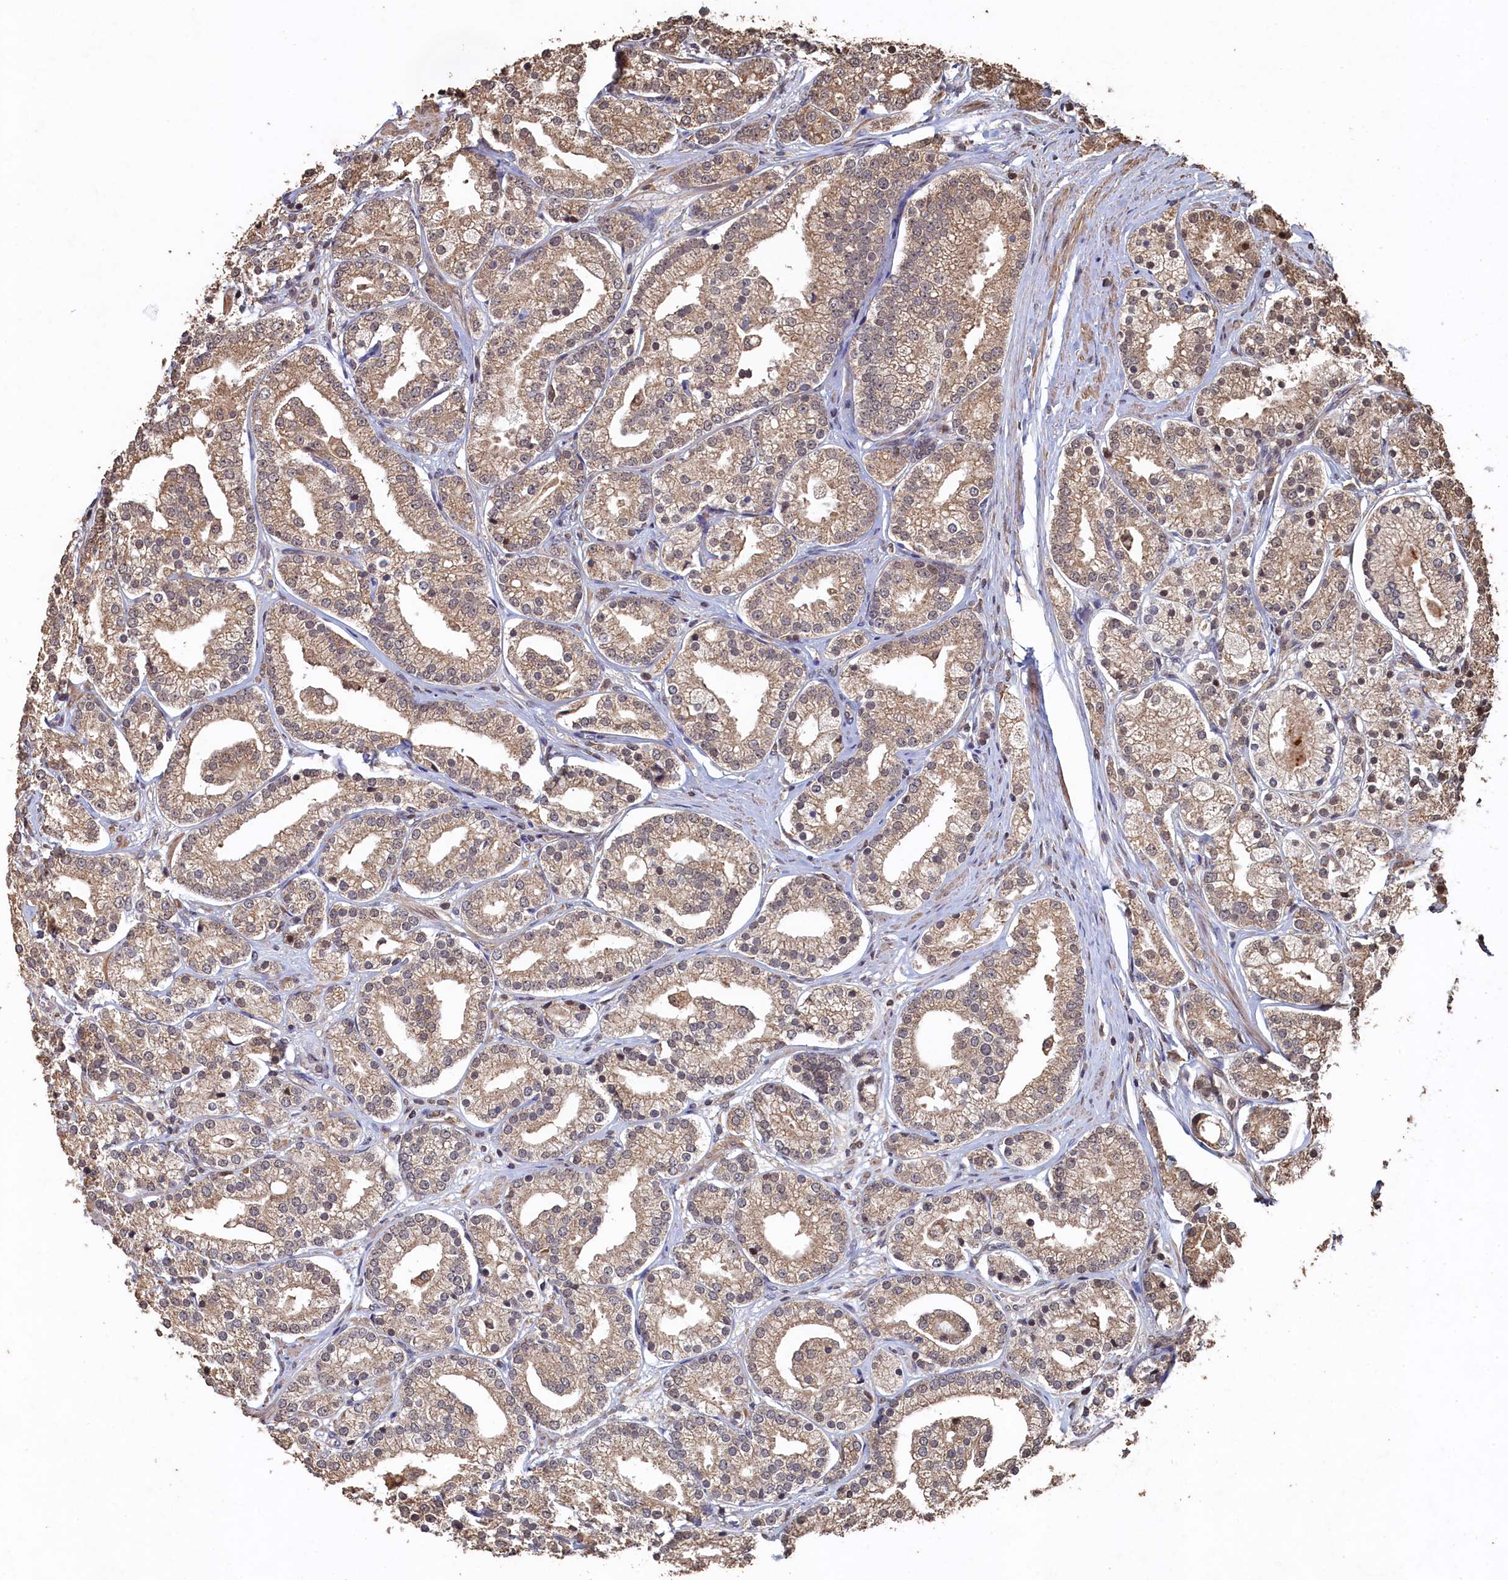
{"staining": {"intensity": "weak", "quantity": ">75%", "location": "cytoplasmic/membranous"}, "tissue": "prostate cancer", "cell_type": "Tumor cells", "image_type": "cancer", "snomed": [{"axis": "morphology", "description": "Adenocarcinoma, High grade"}, {"axis": "topography", "description": "Prostate"}], "caption": "Weak cytoplasmic/membranous protein positivity is appreciated in about >75% of tumor cells in high-grade adenocarcinoma (prostate).", "gene": "PIGN", "patient": {"sex": "male", "age": 69}}